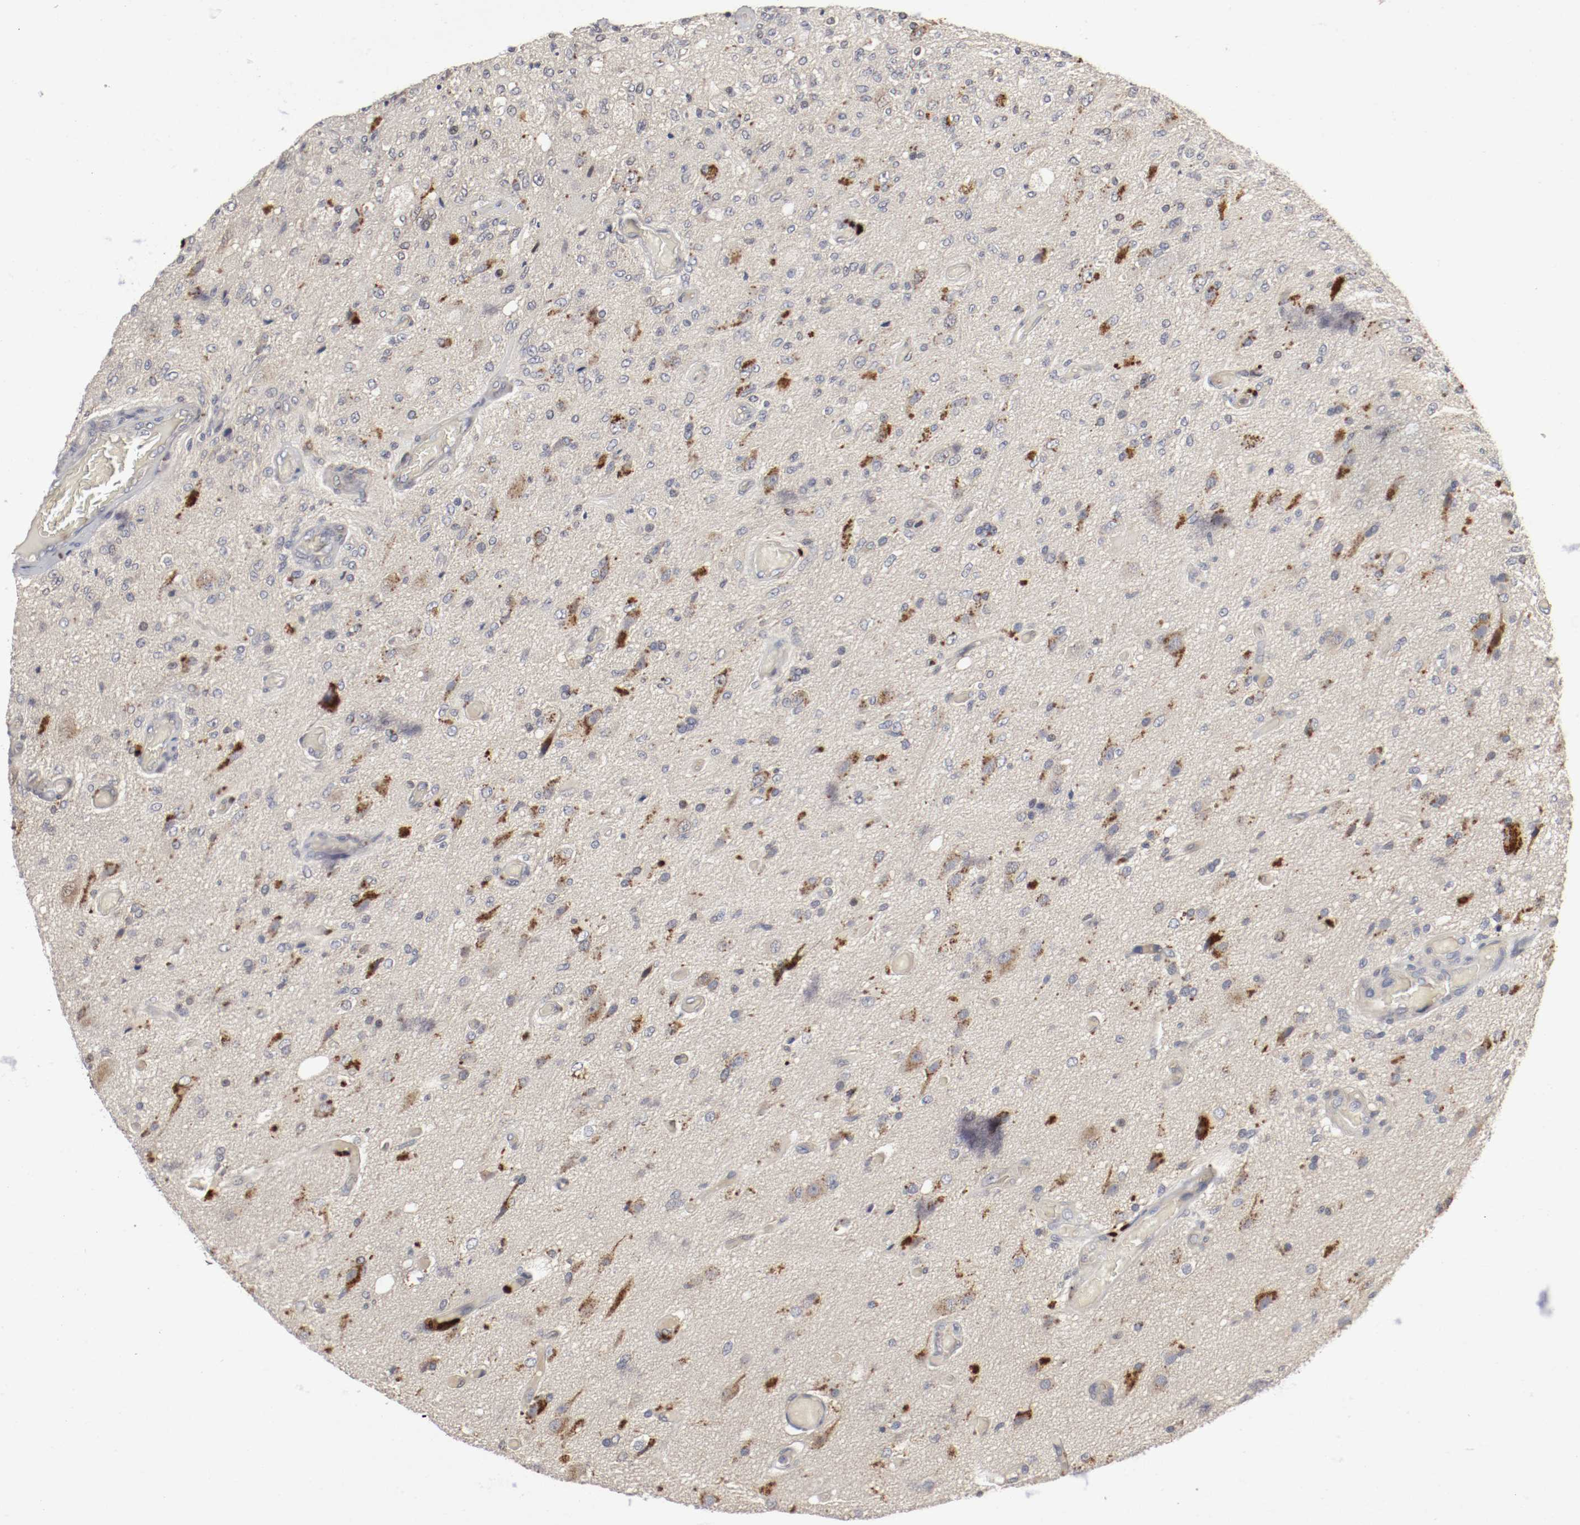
{"staining": {"intensity": "weak", "quantity": "25%-75%", "location": "cytoplasmic/membranous"}, "tissue": "glioma", "cell_type": "Tumor cells", "image_type": "cancer", "snomed": [{"axis": "morphology", "description": "Normal tissue, NOS"}, {"axis": "morphology", "description": "Glioma, malignant, High grade"}, {"axis": "topography", "description": "Cerebral cortex"}], "caption": "Protein expression analysis of malignant high-grade glioma displays weak cytoplasmic/membranous positivity in approximately 25%-75% of tumor cells.", "gene": "REN", "patient": {"sex": "male", "age": 77}}